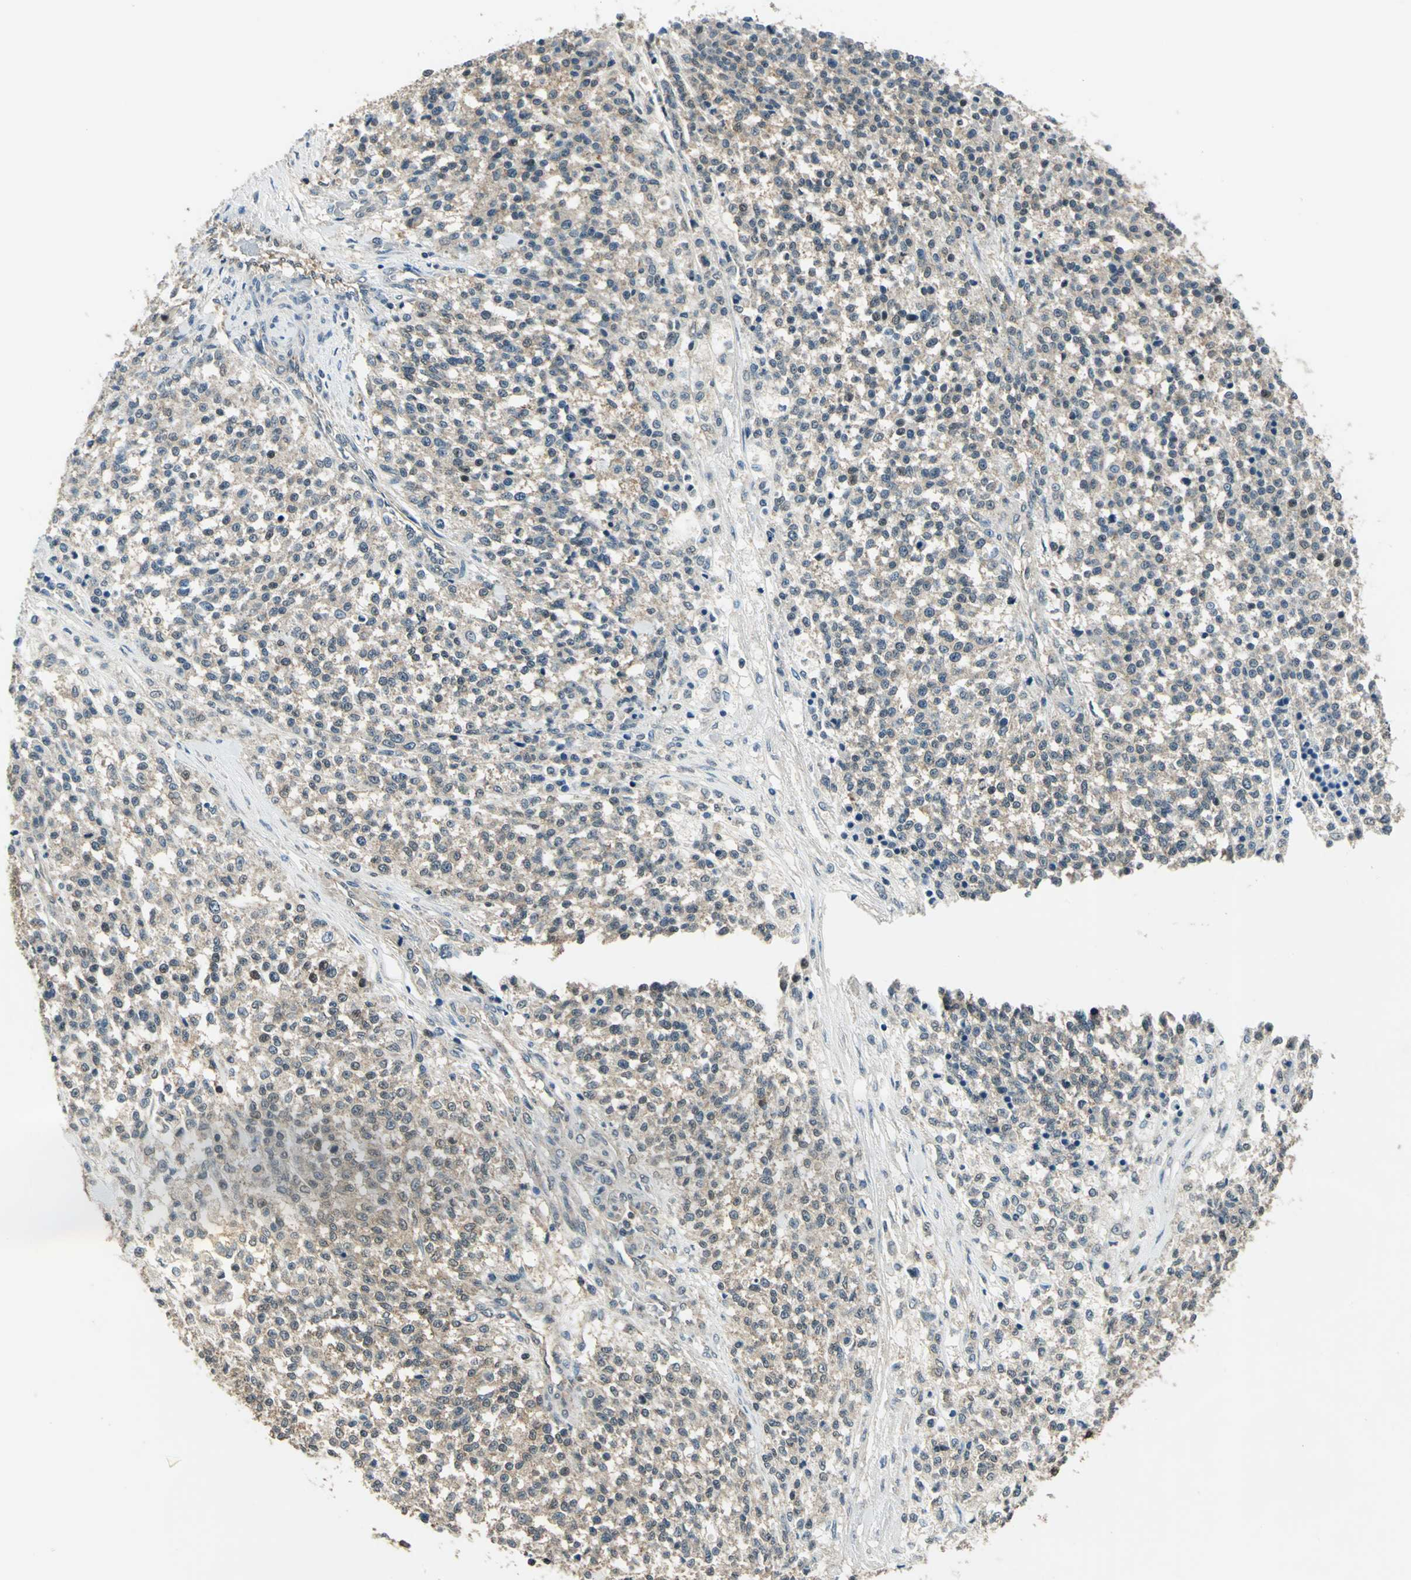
{"staining": {"intensity": "moderate", "quantity": ">75%", "location": "cytoplasmic/membranous"}, "tissue": "testis cancer", "cell_type": "Tumor cells", "image_type": "cancer", "snomed": [{"axis": "morphology", "description": "Seminoma, NOS"}, {"axis": "topography", "description": "Testis"}], "caption": "Immunohistochemical staining of human testis cancer demonstrates medium levels of moderate cytoplasmic/membranous staining in about >75% of tumor cells.", "gene": "NUDT2", "patient": {"sex": "male", "age": 59}}